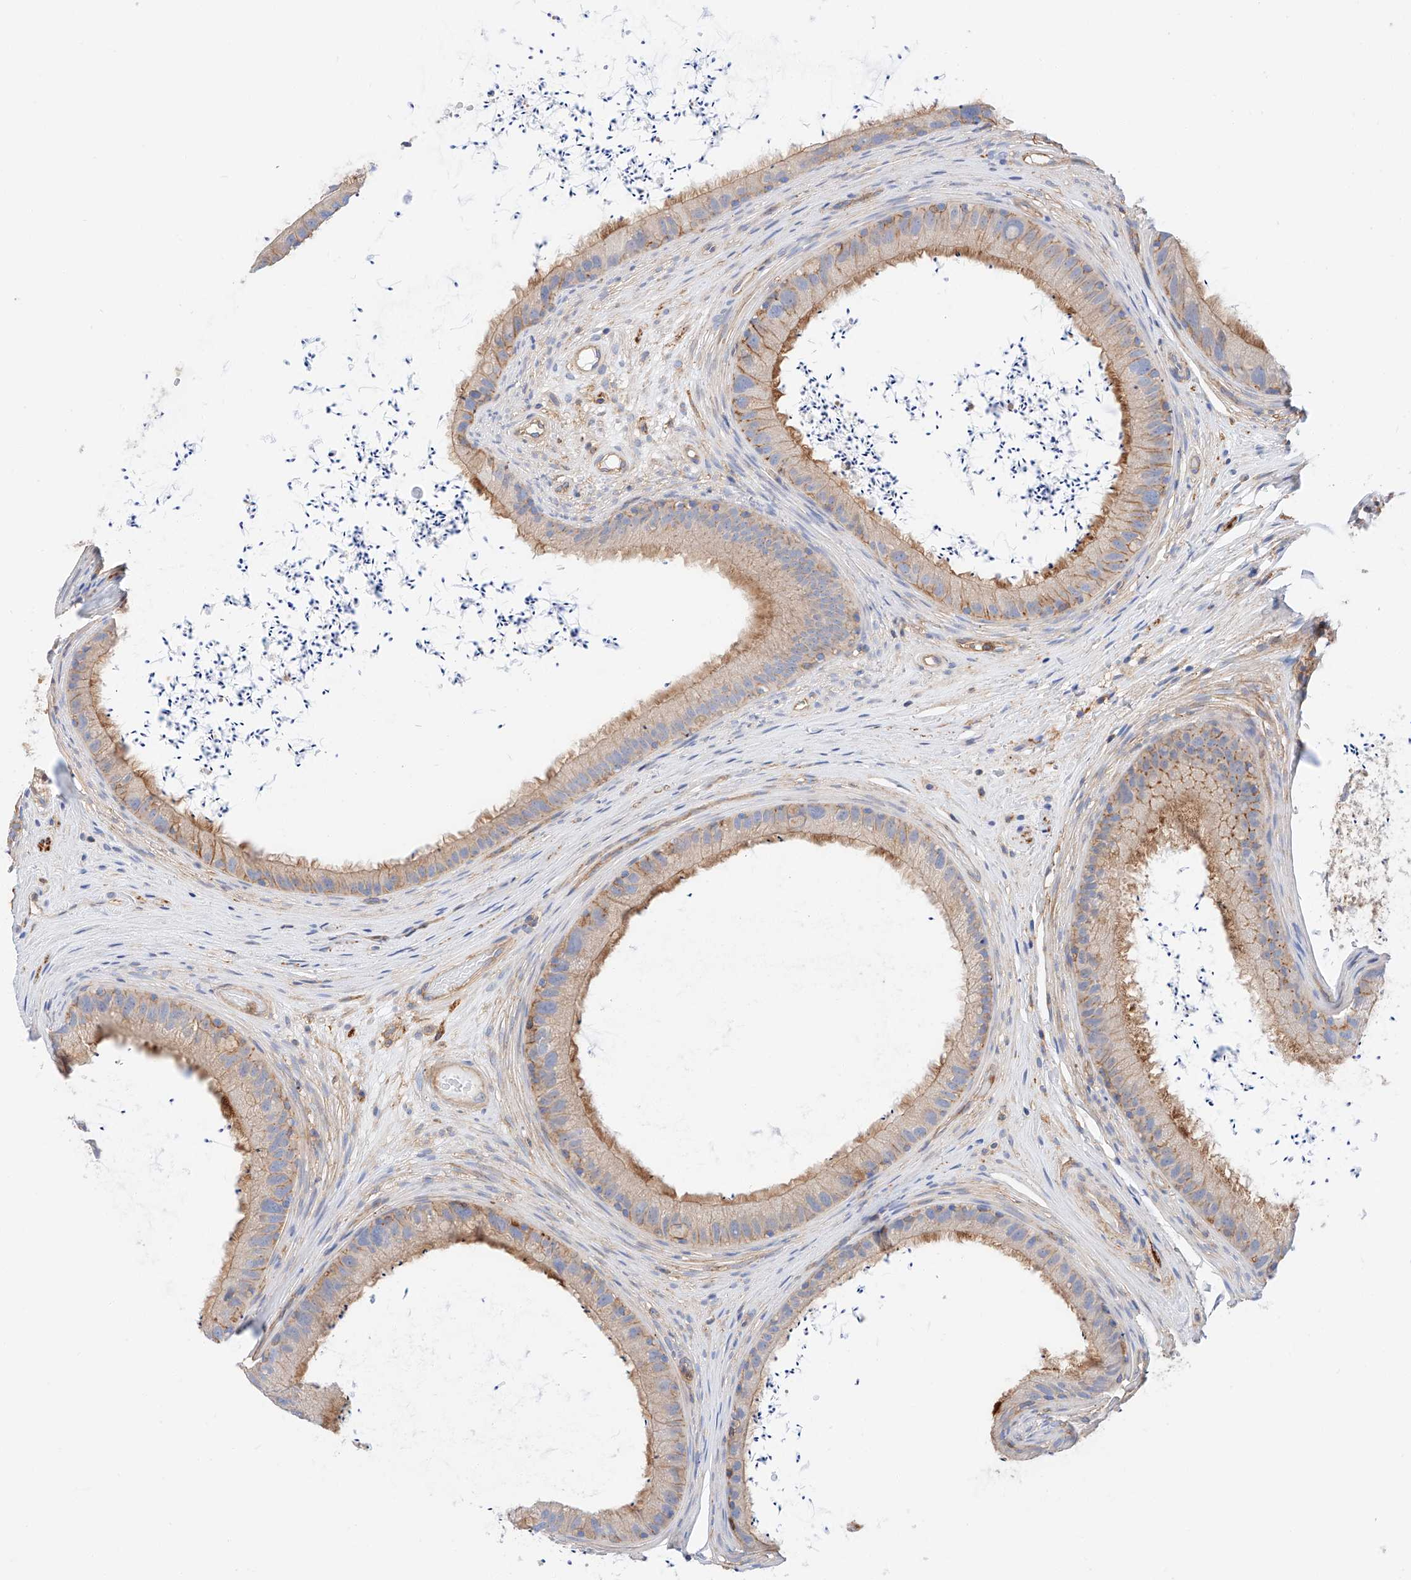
{"staining": {"intensity": "moderate", "quantity": "<25%", "location": "cytoplasmic/membranous"}, "tissue": "epididymis", "cell_type": "Glandular cells", "image_type": "normal", "snomed": [{"axis": "morphology", "description": "Normal tissue, NOS"}, {"axis": "topography", "description": "Epididymis, spermatic cord, NOS"}], "caption": "Protein staining displays moderate cytoplasmic/membranous positivity in about <25% of glandular cells in unremarkable epididymis.", "gene": "ENSG00000259132", "patient": {"sex": "male", "age": 50}}